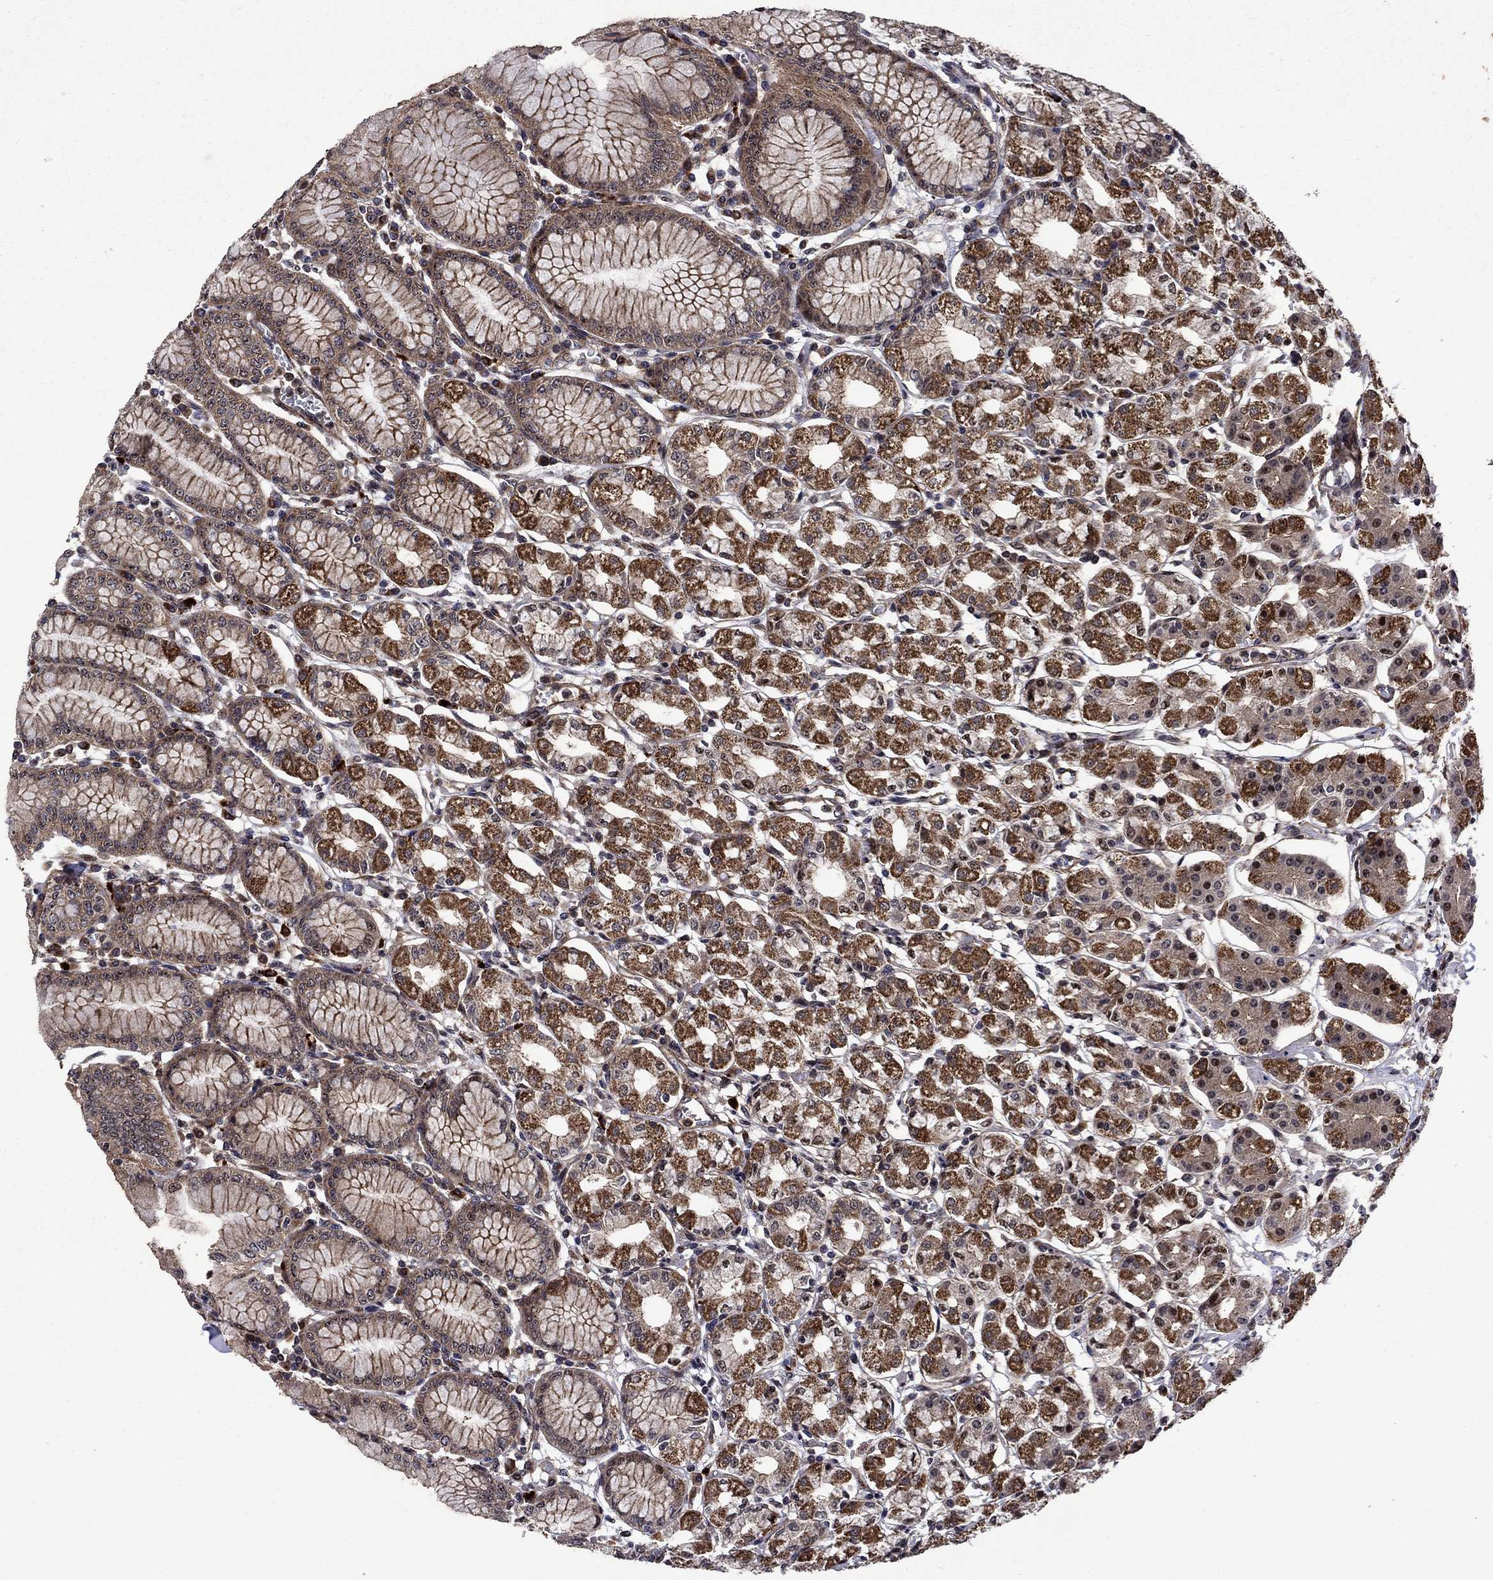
{"staining": {"intensity": "strong", "quantity": "25%-75%", "location": "cytoplasmic/membranous,nuclear"}, "tissue": "stomach", "cell_type": "Glandular cells", "image_type": "normal", "snomed": [{"axis": "morphology", "description": "Normal tissue, NOS"}, {"axis": "topography", "description": "Skeletal muscle"}, {"axis": "topography", "description": "Stomach"}], "caption": "Immunohistochemistry (DAB) staining of normal stomach reveals strong cytoplasmic/membranous,nuclear protein staining in about 25%-75% of glandular cells.", "gene": "AGTPBP1", "patient": {"sex": "female", "age": 57}}